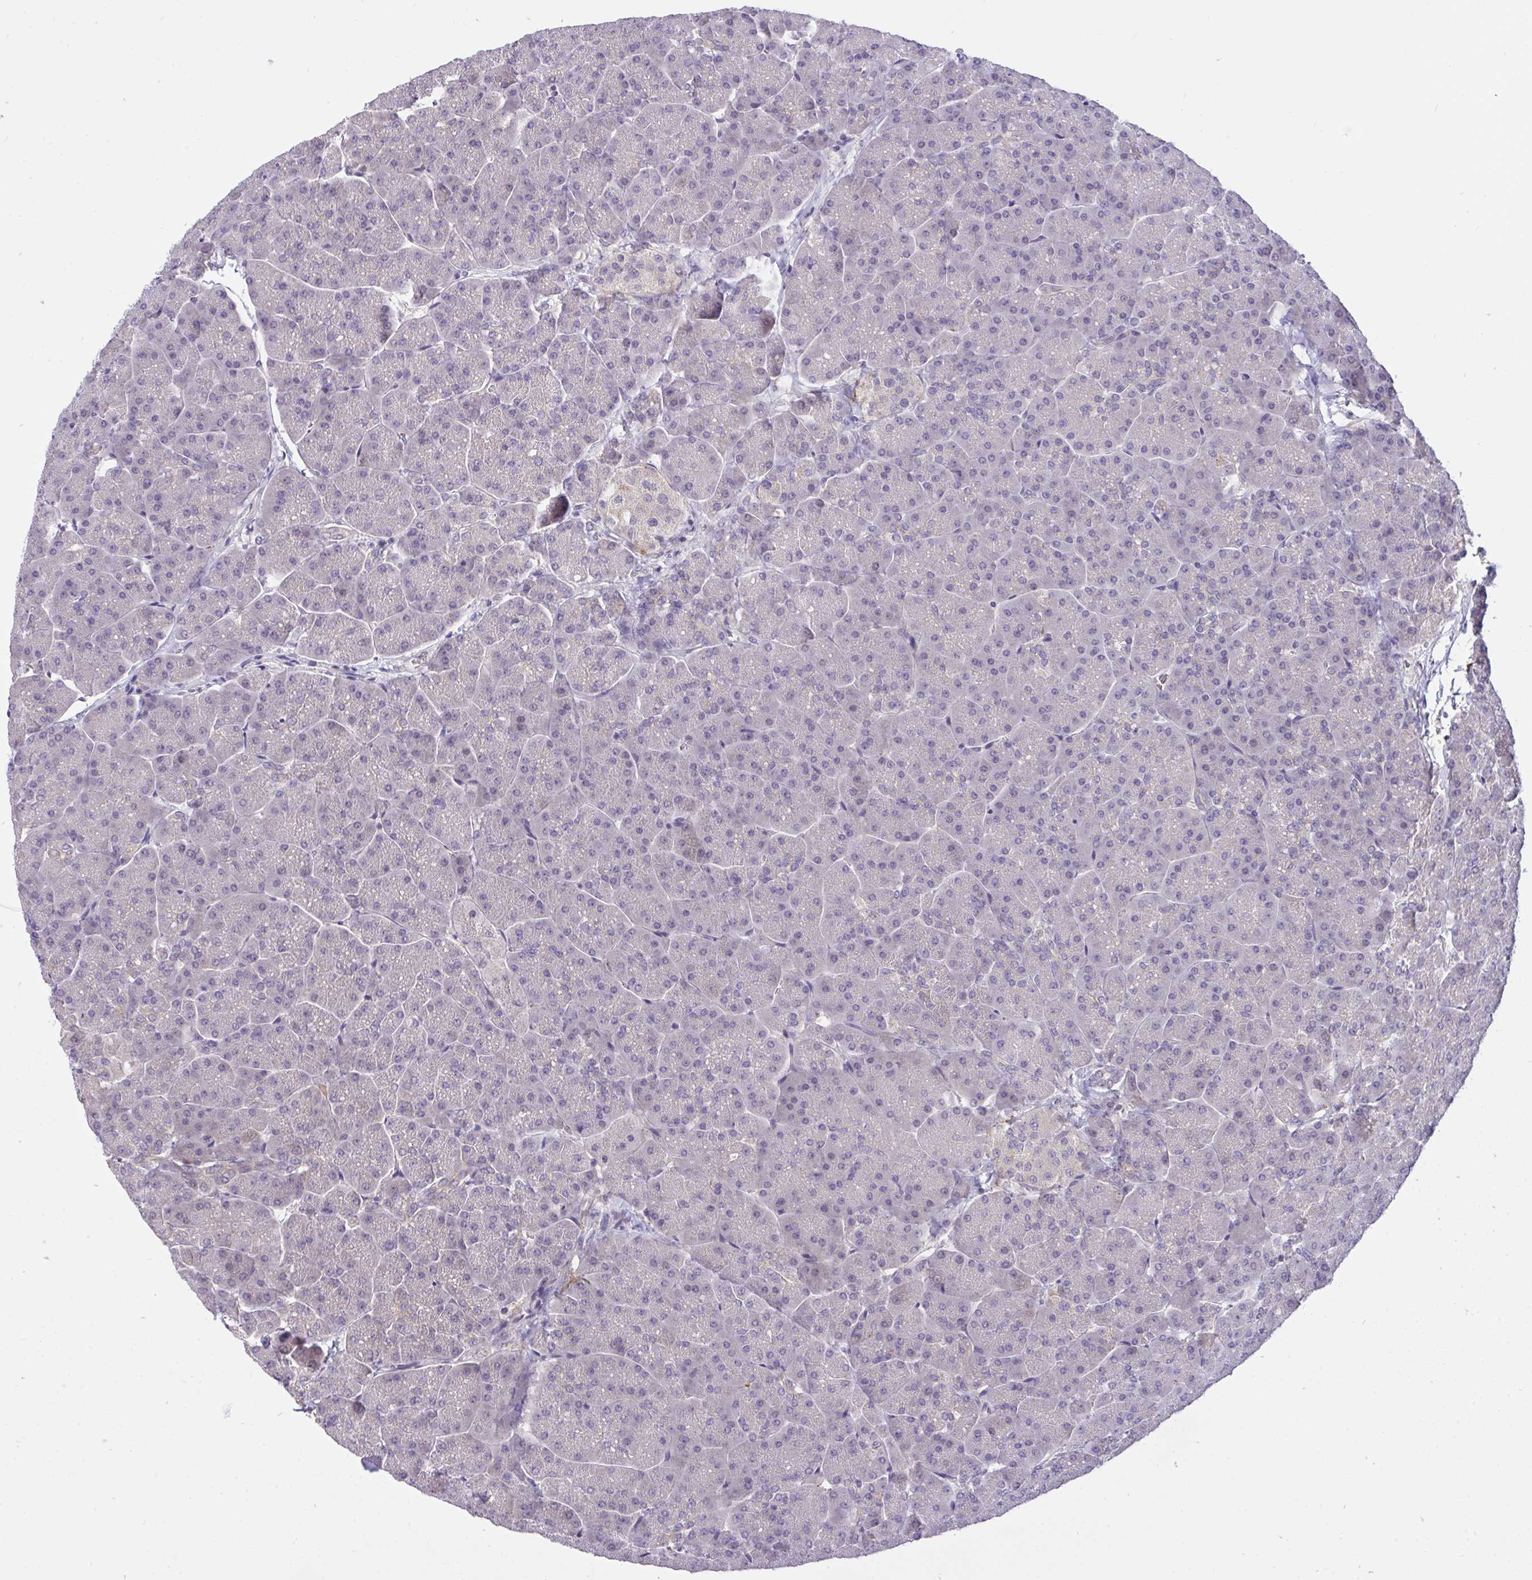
{"staining": {"intensity": "weak", "quantity": "<25%", "location": "cytoplasmic/membranous"}, "tissue": "pancreas", "cell_type": "Exocrine glandular cells", "image_type": "normal", "snomed": [{"axis": "morphology", "description": "Normal tissue, NOS"}, {"axis": "topography", "description": "Pancreas"}, {"axis": "topography", "description": "Peripheral nerve tissue"}], "caption": "A high-resolution histopathology image shows immunohistochemistry staining of normal pancreas, which displays no significant expression in exocrine glandular cells. (DAB (3,3'-diaminobenzidine) immunohistochemistry (IHC), high magnification).", "gene": "C19orf54", "patient": {"sex": "male", "age": 54}}